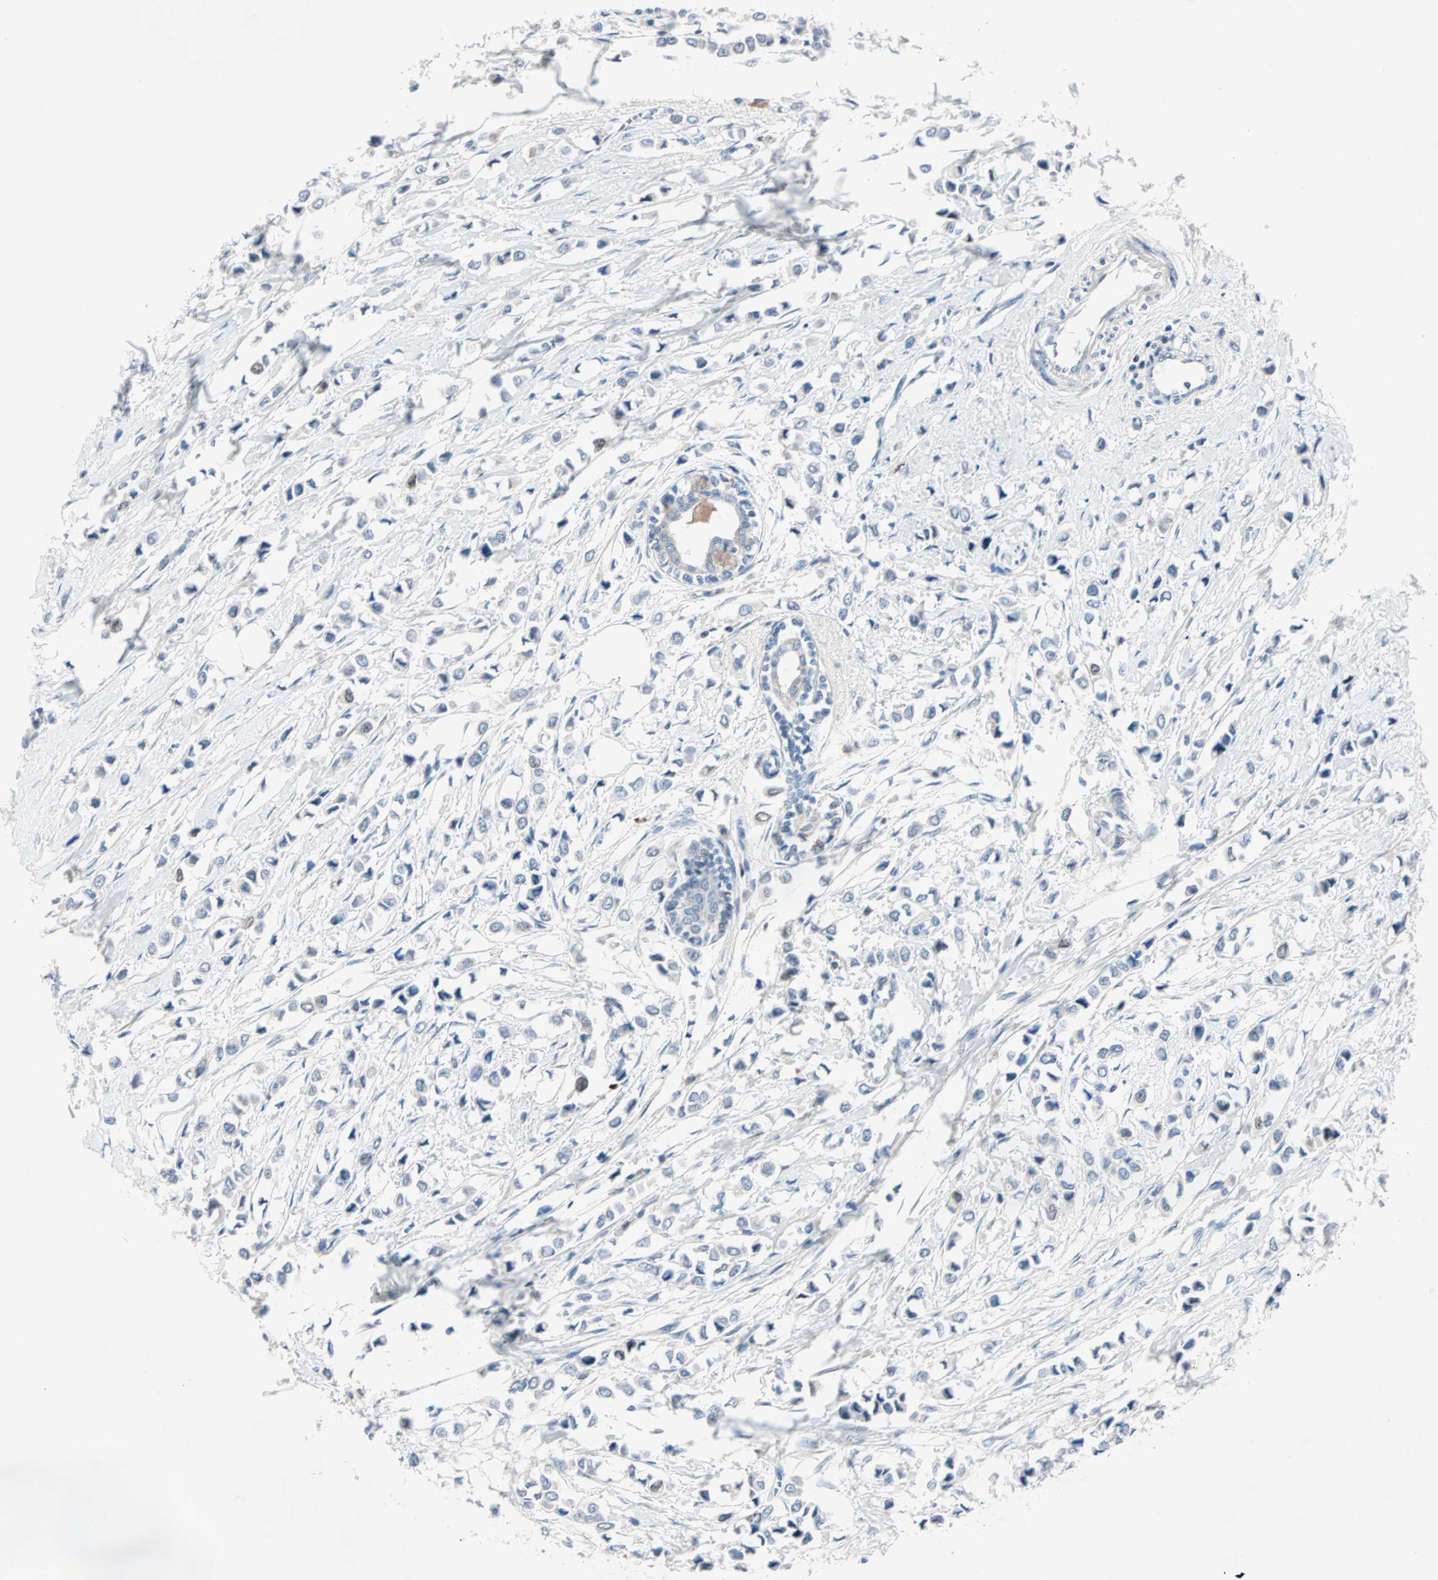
{"staining": {"intensity": "negative", "quantity": "none", "location": "none"}, "tissue": "breast cancer", "cell_type": "Tumor cells", "image_type": "cancer", "snomed": [{"axis": "morphology", "description": "Lobular carcinoma"}, {"axis": "topography", "description": "Breast"}], "caption": "An image of human breast cancer (lobular carcinoma) is negative for staining in tumor cells.", "gene": "CCNE2", "patient": {"sex": "female", "age": 51}}